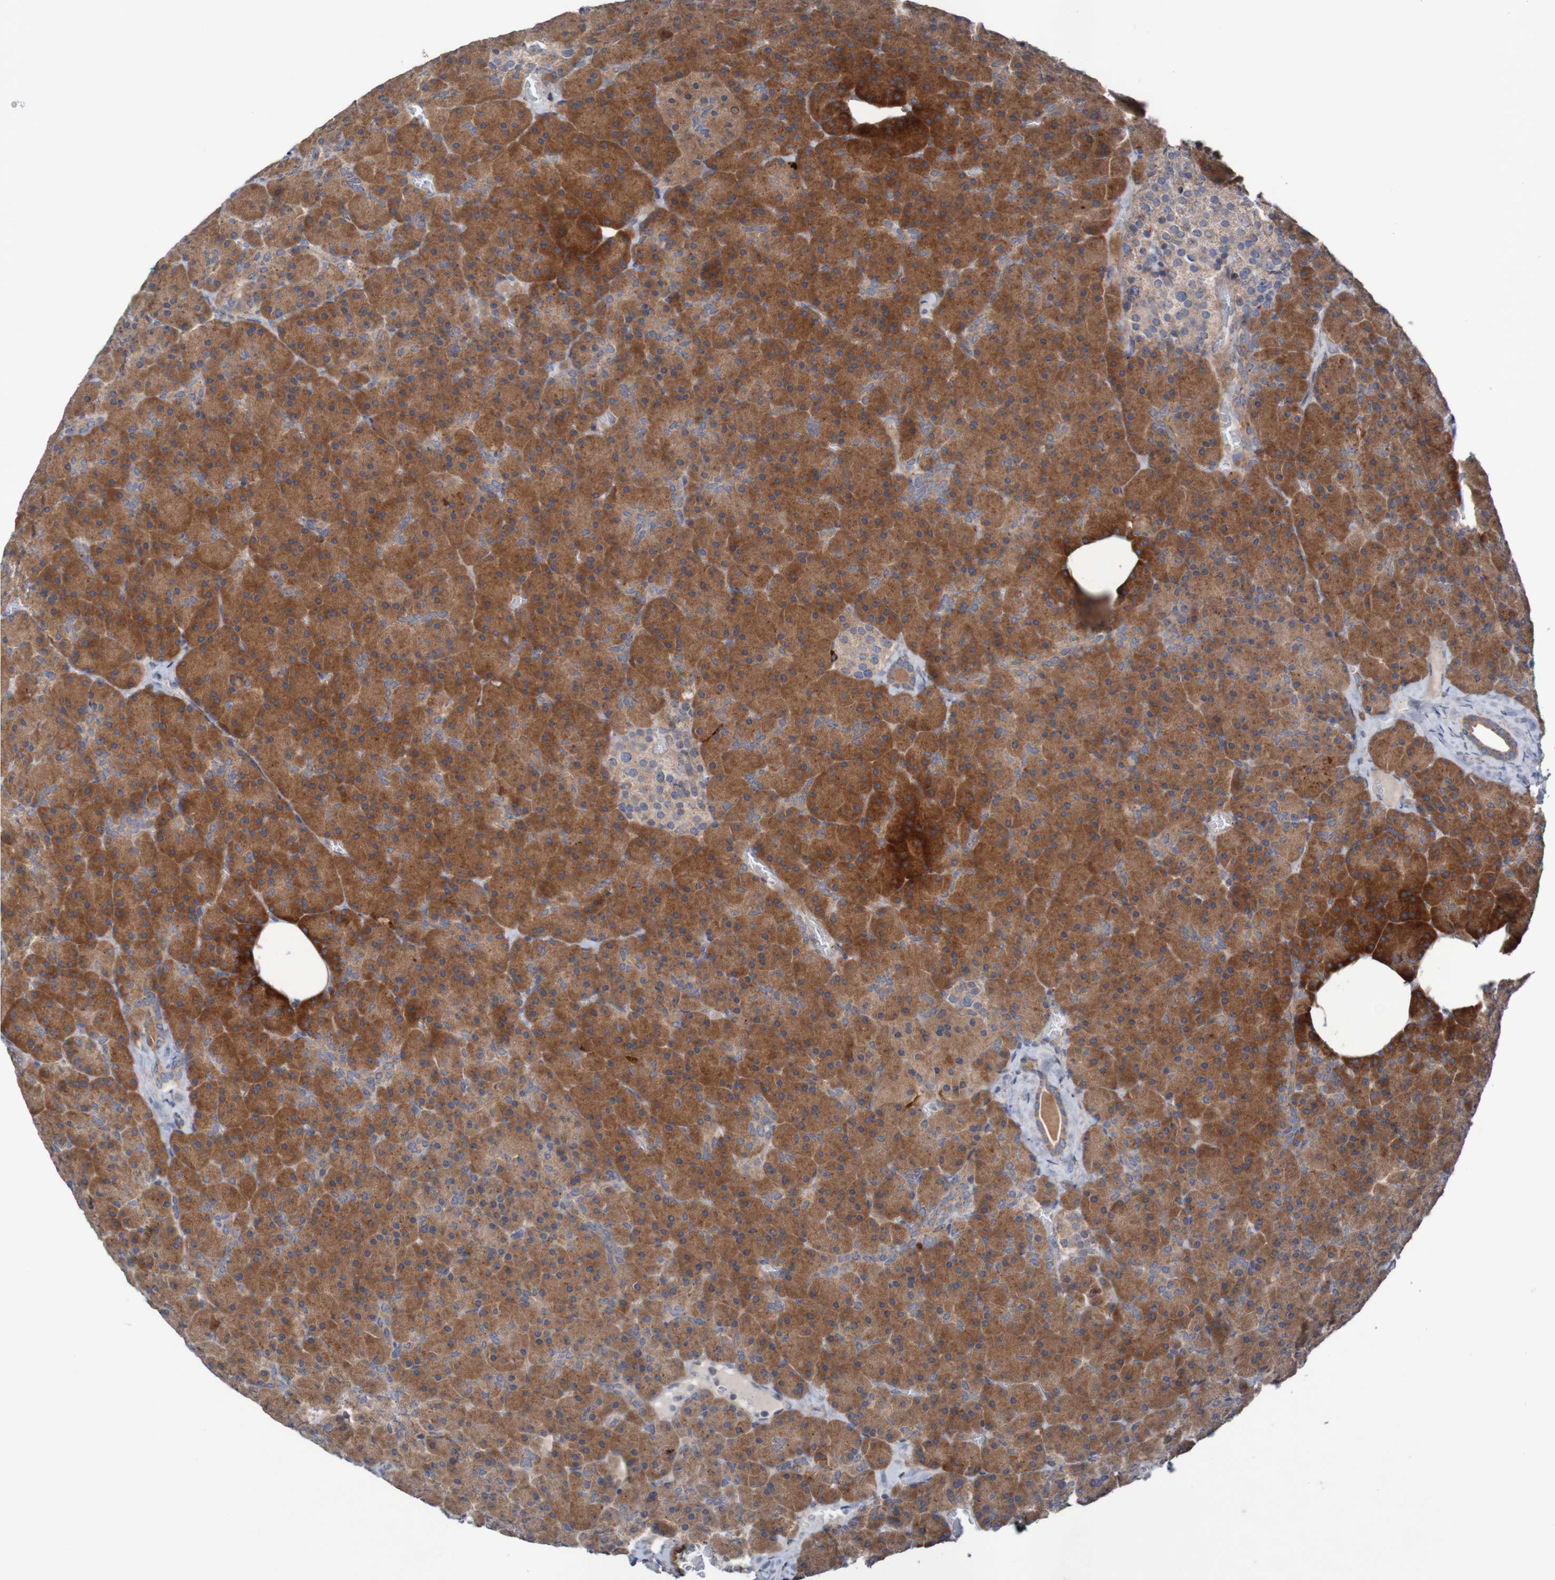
{"staining": {"intensity": "moderate", "quantity": ">75%", "location": "cytoplasmic/membranous"}, "tissue": "pancreas", "cell_type": "Exocrine glandular cells", "image_type": "normal", "snomed": [{"axis": "morphology", "description": "Normal tissue, NOS"}, {"axis": "topography", "description": "Pancreas"}], "caption": "A histopathology image of human pancreas stained for a protein reveals moderate cytoplasmic/membranous brown staining in exocrine glandular cells. (Stains: DAB in brown, nuclei in blue, Microscopy: brightfield microscopy at high magnification).", "gene": "ANGPT4", "patient": {"sex": "female", "age": 35}}